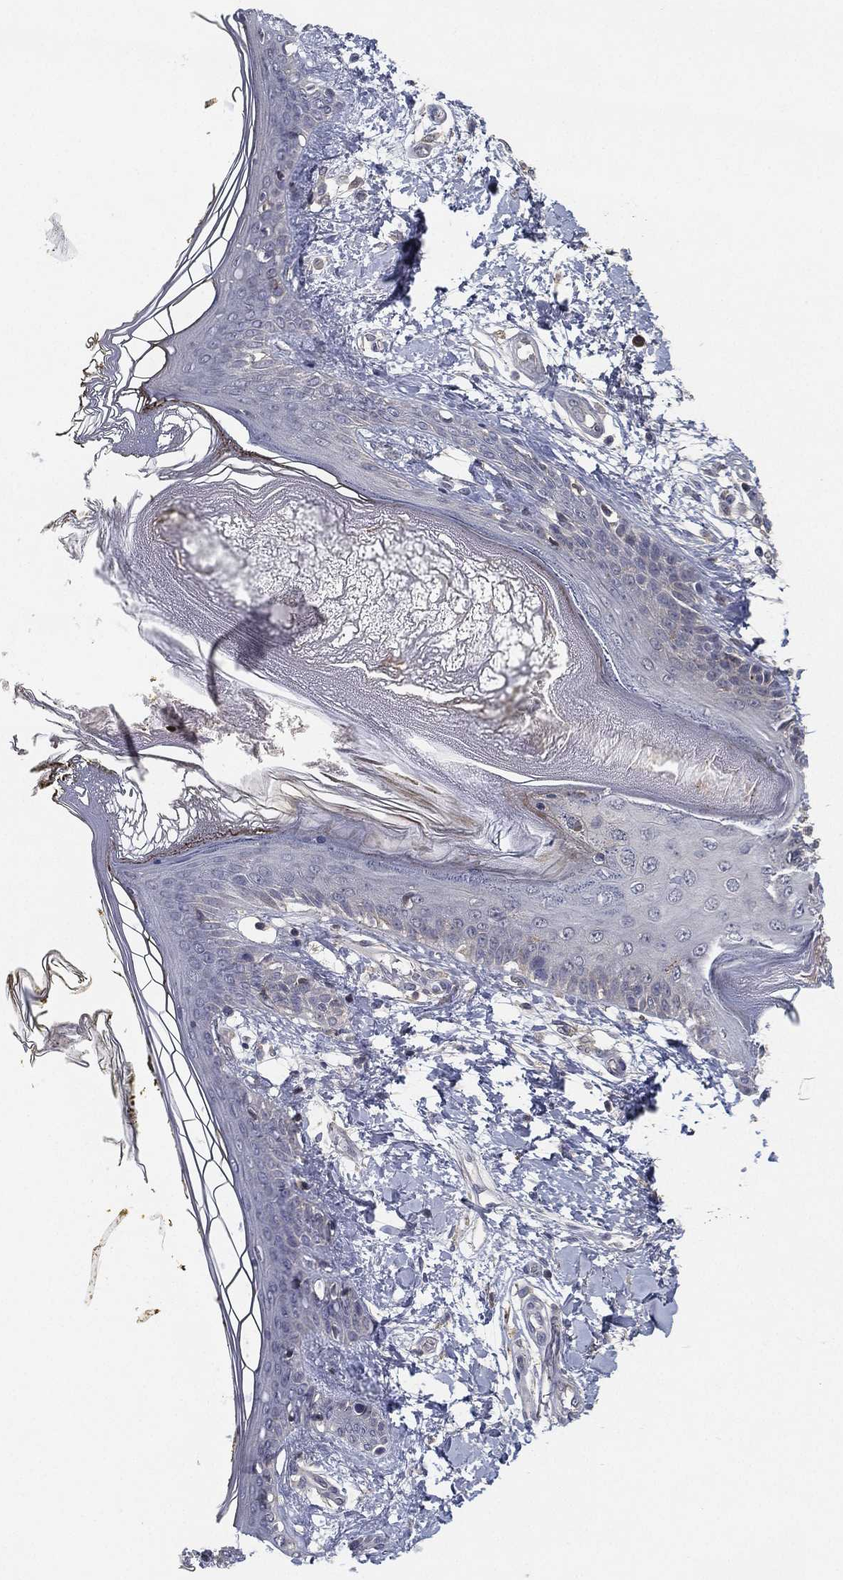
{"staining": {"intensity": "negative", "quantity": "none", "location": "none"}, "tissue": "skin", "cell_type": "Fibroblasts", "image_type": "normal", "snomed": [{"axis": "morphology", "description": "Normal tissue, NOS"}, {"axis": "topography", "description": "Skin"}], "caption": "DAB (3,3'-diaminobenzidine) immunohistochemical staining of normal skin shows no significant staining in fibroblasts. Brightfield microscopy of immunohistochemistry (IHC) stained with DAB (brown) and hematoxylin (blue), captured at high magnification.", "gene": "CFAP251", "patient": {"sex": "female", "age": 34}}